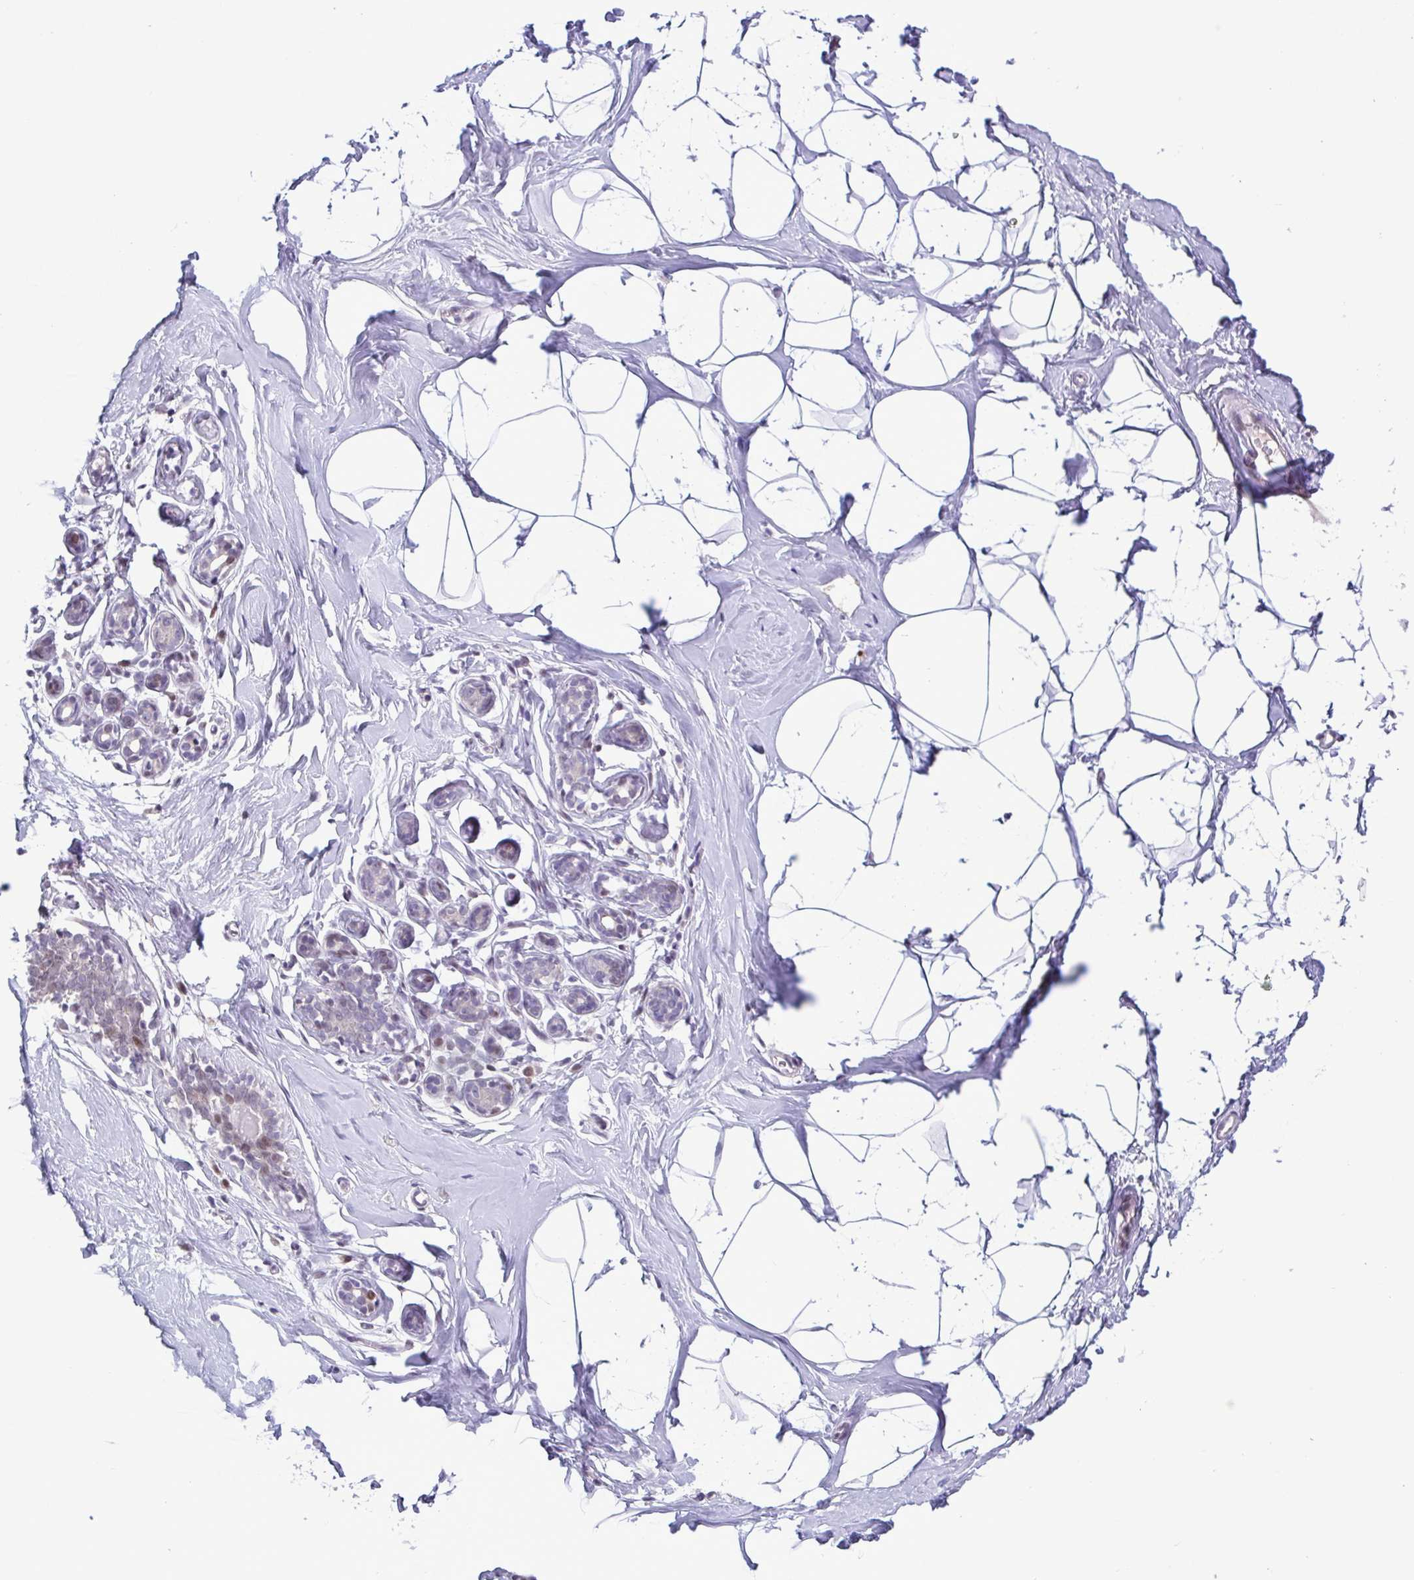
{"staining": {"intensity": "negative", "quantity": "none", "location": "none"}, "tissue": "breast", "cell_type": "Adipocytes", "image_type": "normal", "snomed": [{"axis": "morphology", "description": "Normal tissue, NOS"}, {"axis": "topography", "description": "Breast"}], "caption": "Adipocytes are negative for protein expression in unremarkable human breast. (Stains: DAB (3,3'-diaminobenzidine) immunohistochemistry with hematoxylin counter stain, Microscopy: brightfield microscopy at high magnification).", "gene": "IRF1", "patient": {"sex": "female", "age": 32}}